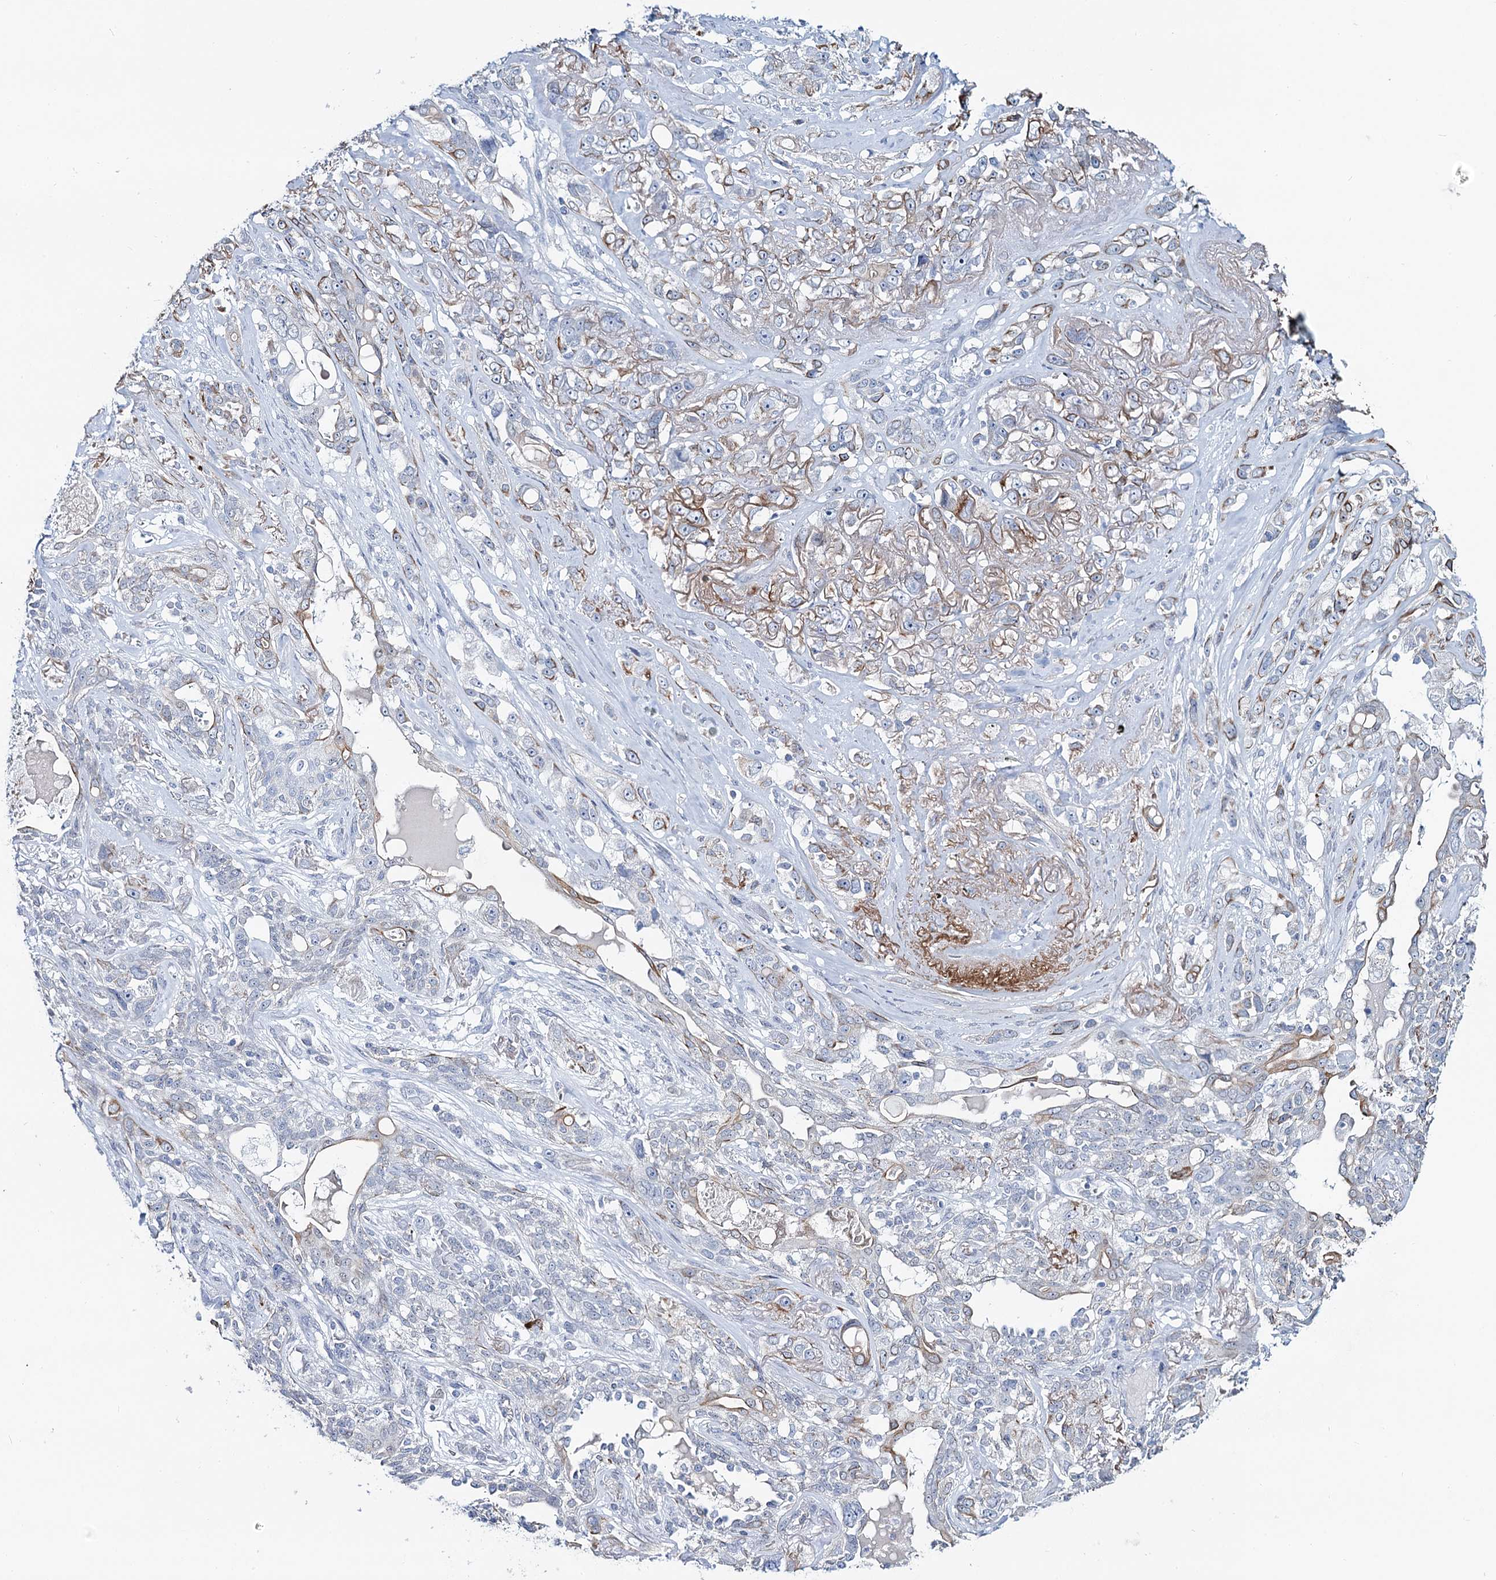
{"staining": {"intensity": "weak", "quantity": "<25%", "location": "cytoplasmic/membranous"}, "tissue": "lung cancer", "cell_type": "Tumor cells", "image_type": "cancer", "snomed": [{"axis": "morphology", "description": "Squamous cell carcinoma, NOS"}, {"axis": "topography", "description": "Lung"}], "caption": "Tumor cells show no significant protein positivity in lung cancer.", "gene": "TOX3", "patient": {"sex": "female", "age": 70}}